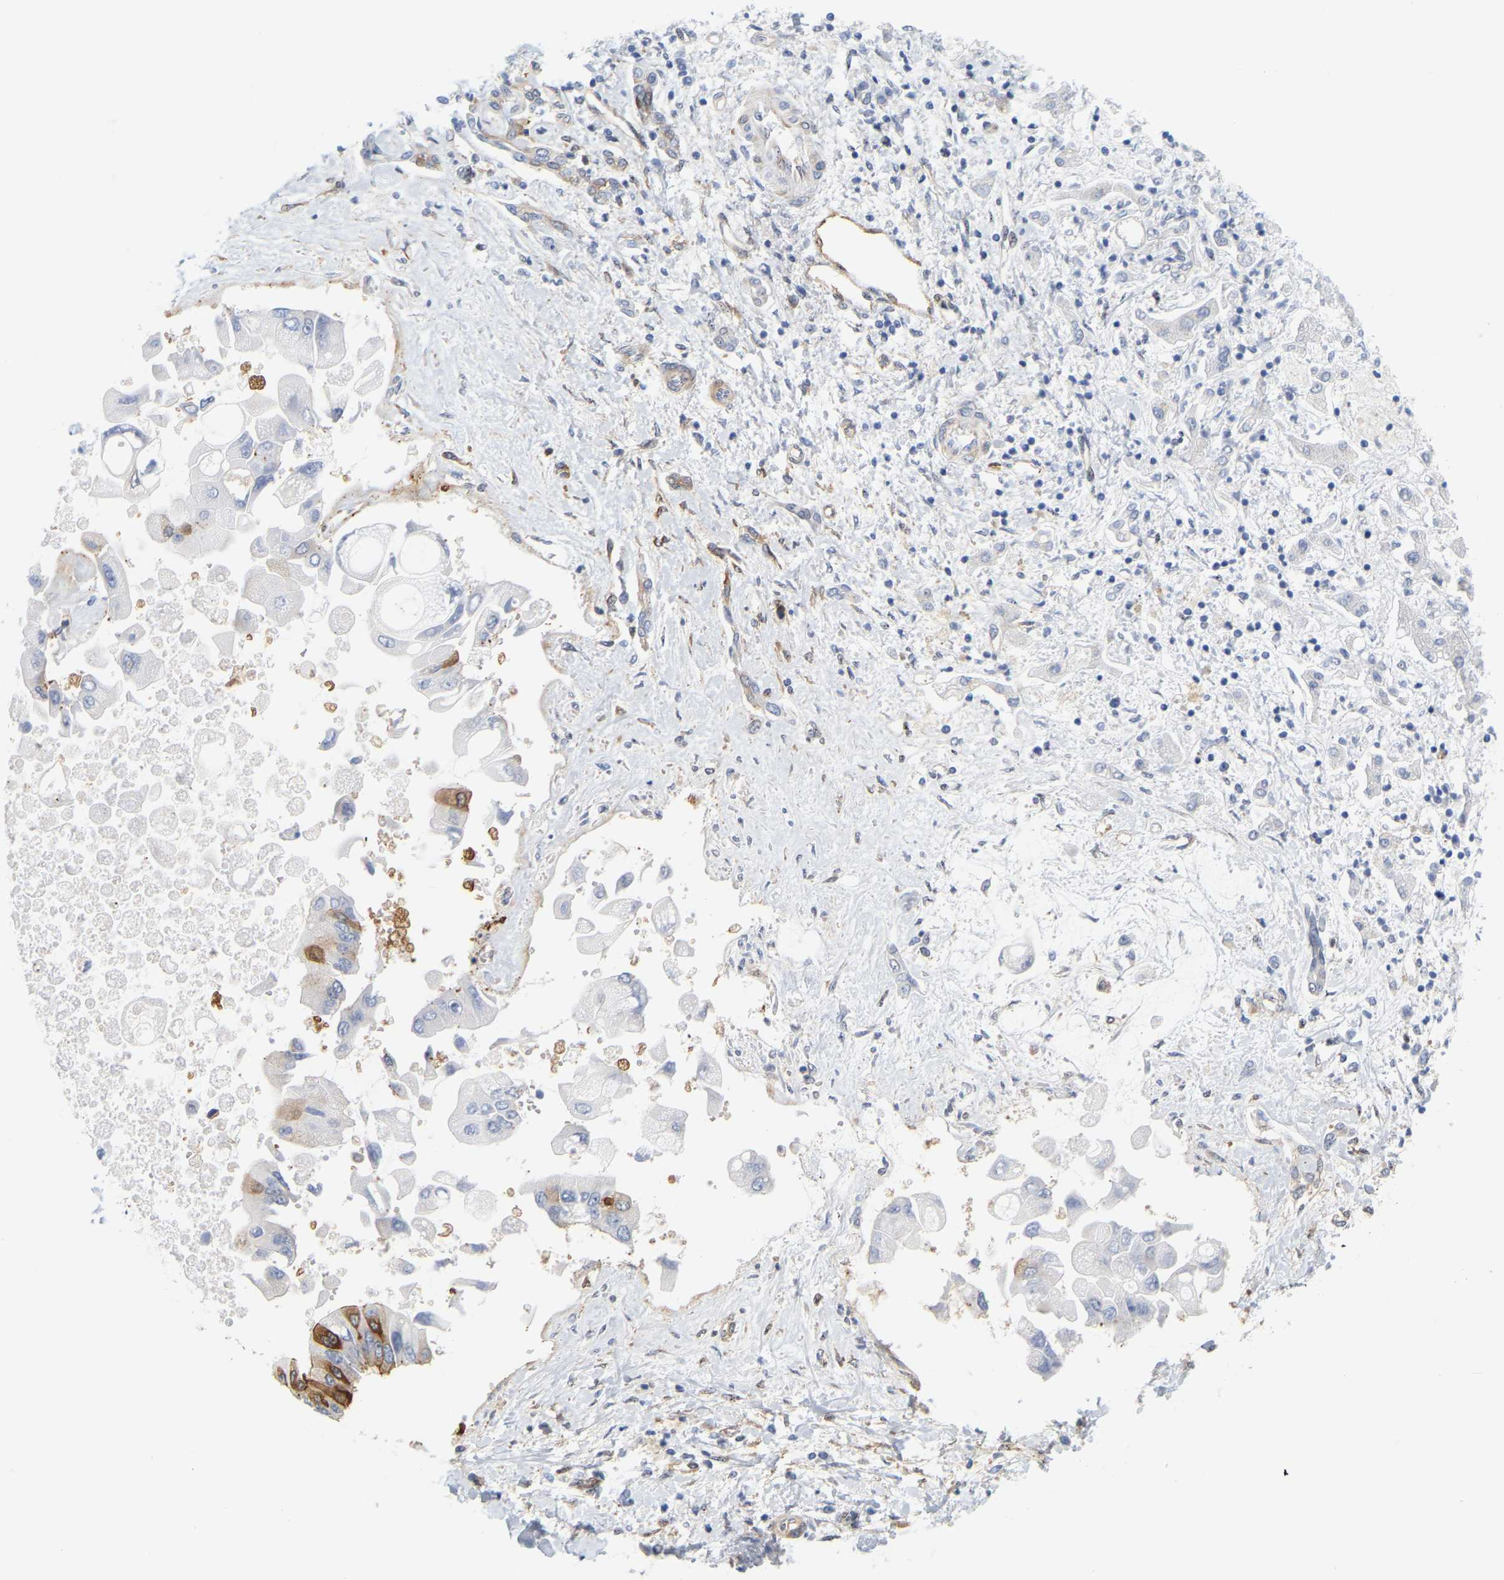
{"staining": {"intensity": "moderate", "quantity": "<25%", "location": "cytoplasmic/membranous"}, "tissue": "liver cancer", "cell_type": "Tumor cells", "image_type": "cancer", "snomed": [{"axis": "morphology", "description": "Cholangiocarcinoma"}, {"axis": "topography", "description": "Liver"}], "caption": "Immunohistochemical staining of human liver cancer demonstrates low levels of moderate cytoplasmic/membranous protein expression in about <25% of tumor cells.", "gene": "RAPH1", "patient": {"sex": "male", "age": 50}}